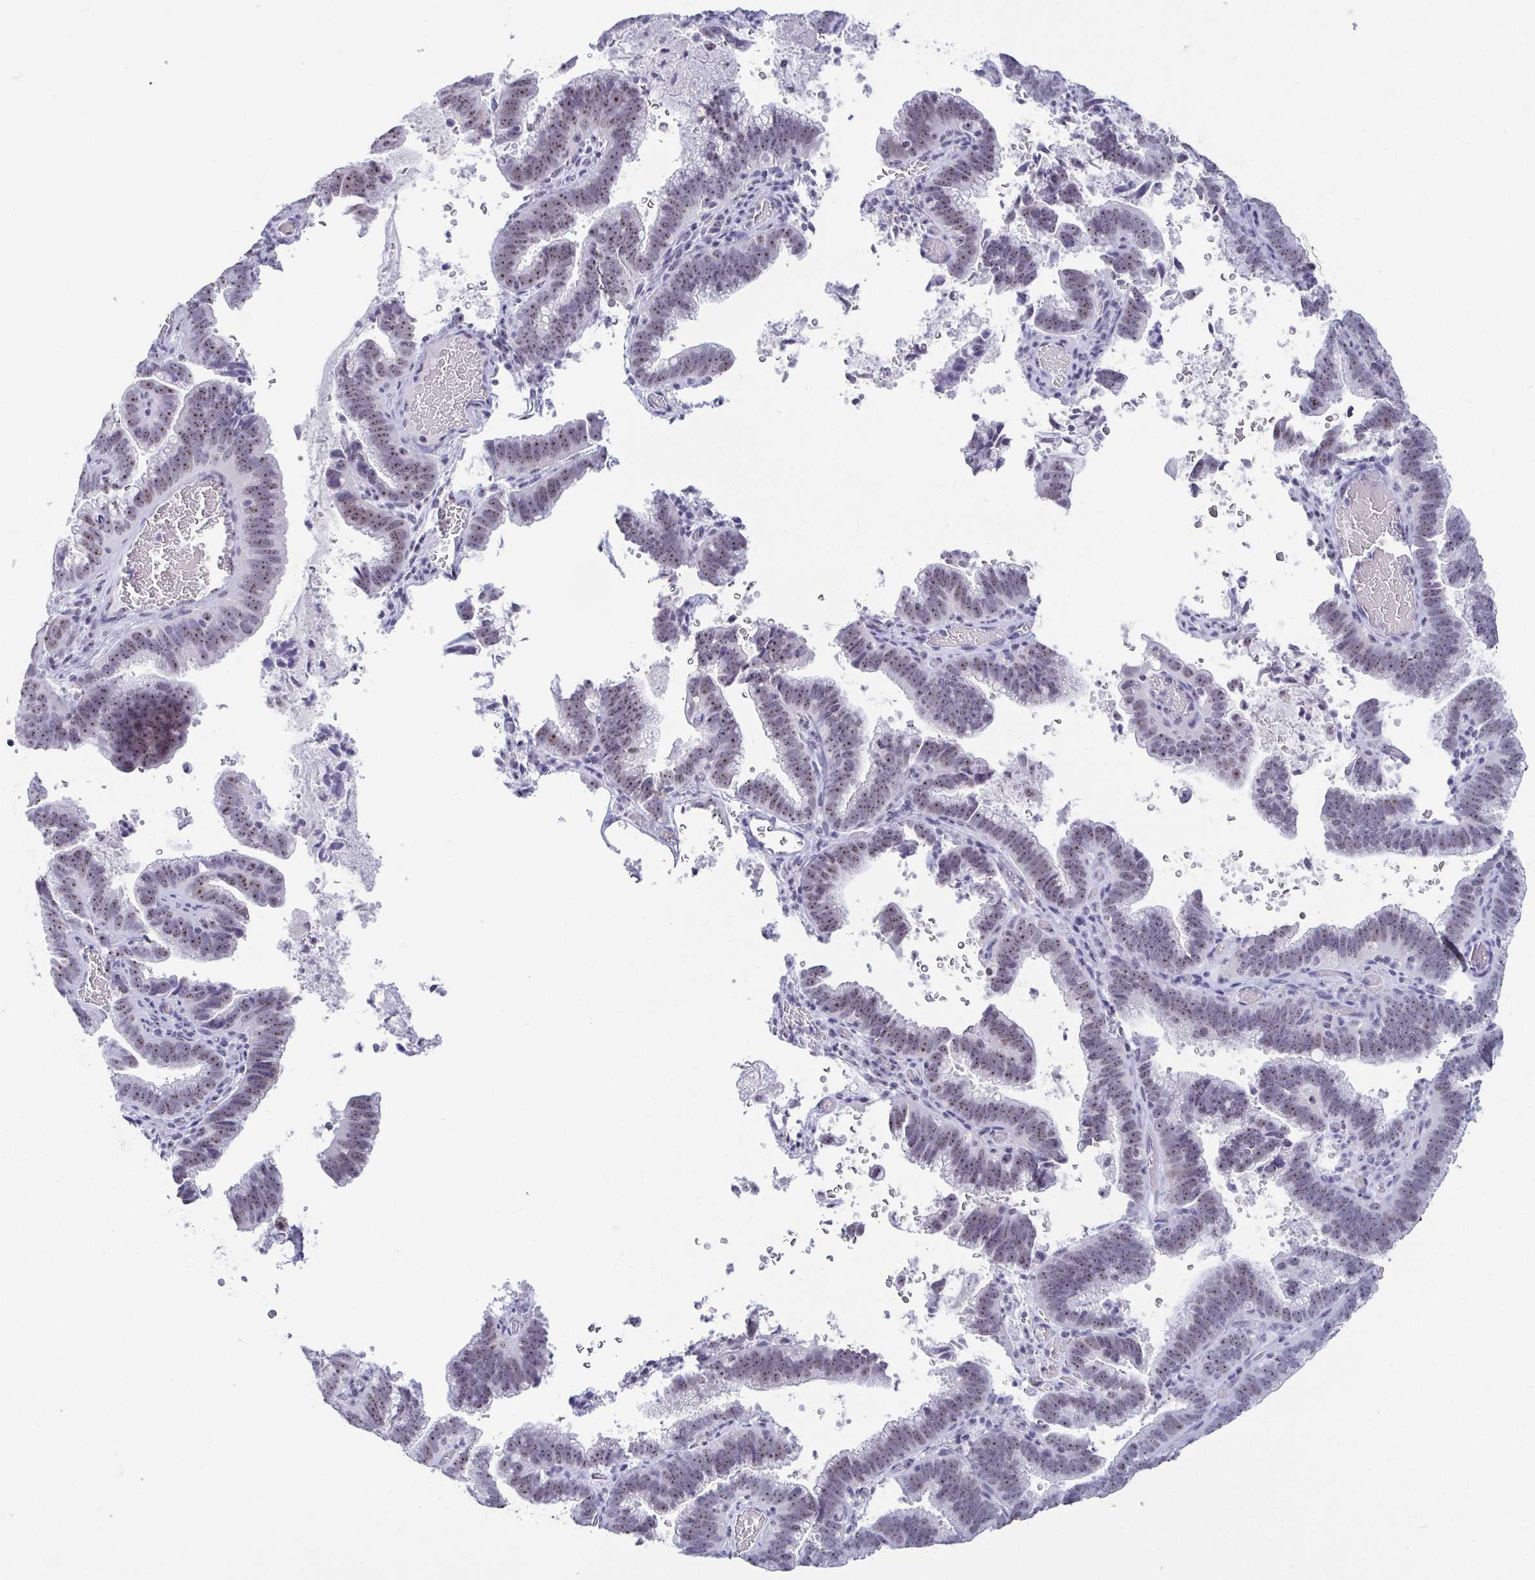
{"staining": {"intensity": "weak", "quantity": "25%-75%", "location": "nuclear"}, "tissue": "cervical cancer", "cell_type": "Tumor cells", "image_type": "cancer", "snomed": [{"axis": "morphology", "description": "Adenocarcinoma, NOS"}, {"axis": "topography", "description": "Cervix"}], "caption": "Immunohistochemistry (IHC) photomicrograph of neoplastic tissue: adenocarcinoma (cervical) stained using immunohistochemistry (IHC) exhibits low levels of weak protein expression localized specifically in the nuclear of tumor cells, appearing as a nuclear brown color.", "gene": "BZW1", "patient": {"sex": "female", "age": 61}}